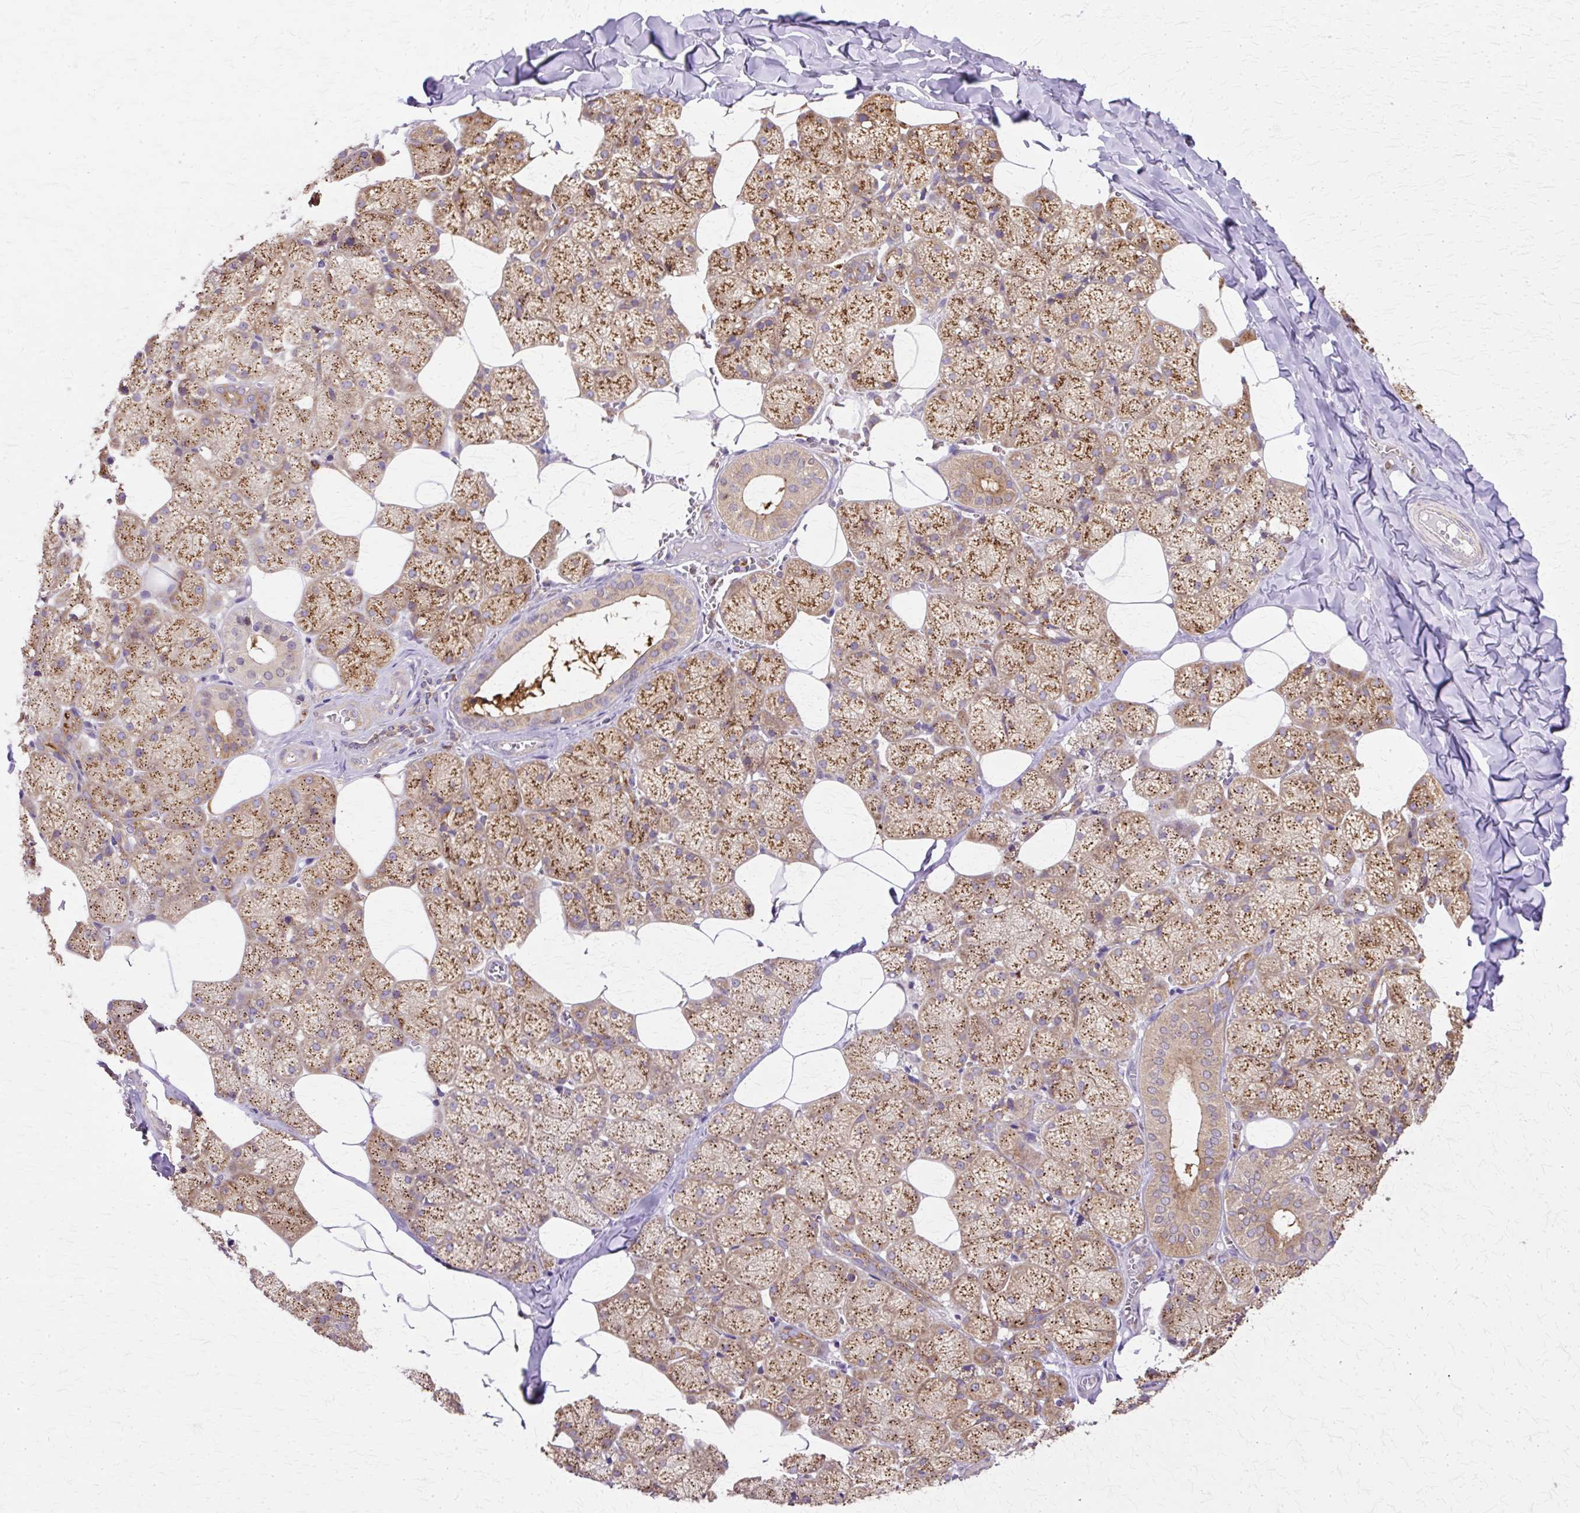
{"staining": {"intensity": "strong", "quantity": ">75%", "location": "cytoplasmic/membranous"}, "tissue": "salivary gland", "cell_type": "Glandular cells", "image_type": "normal", "snomed": [{"axis": "morphology", "description": "Normal tissue, NOS"}, {"axis": "topography", "description": "Salivary gland"}, {"axis": "topography", "description": "Peripheral nerve tissue"}], "caption": "The immunohistochemical stain labels strong cytoplasmic/membranous expression in glandular cells of normal salivary gland. The protein of interest is shown in brown color, while the nuclei are stained blue.", "gene": "COPB1", "patient": {"sex": "male", "age": 38}}